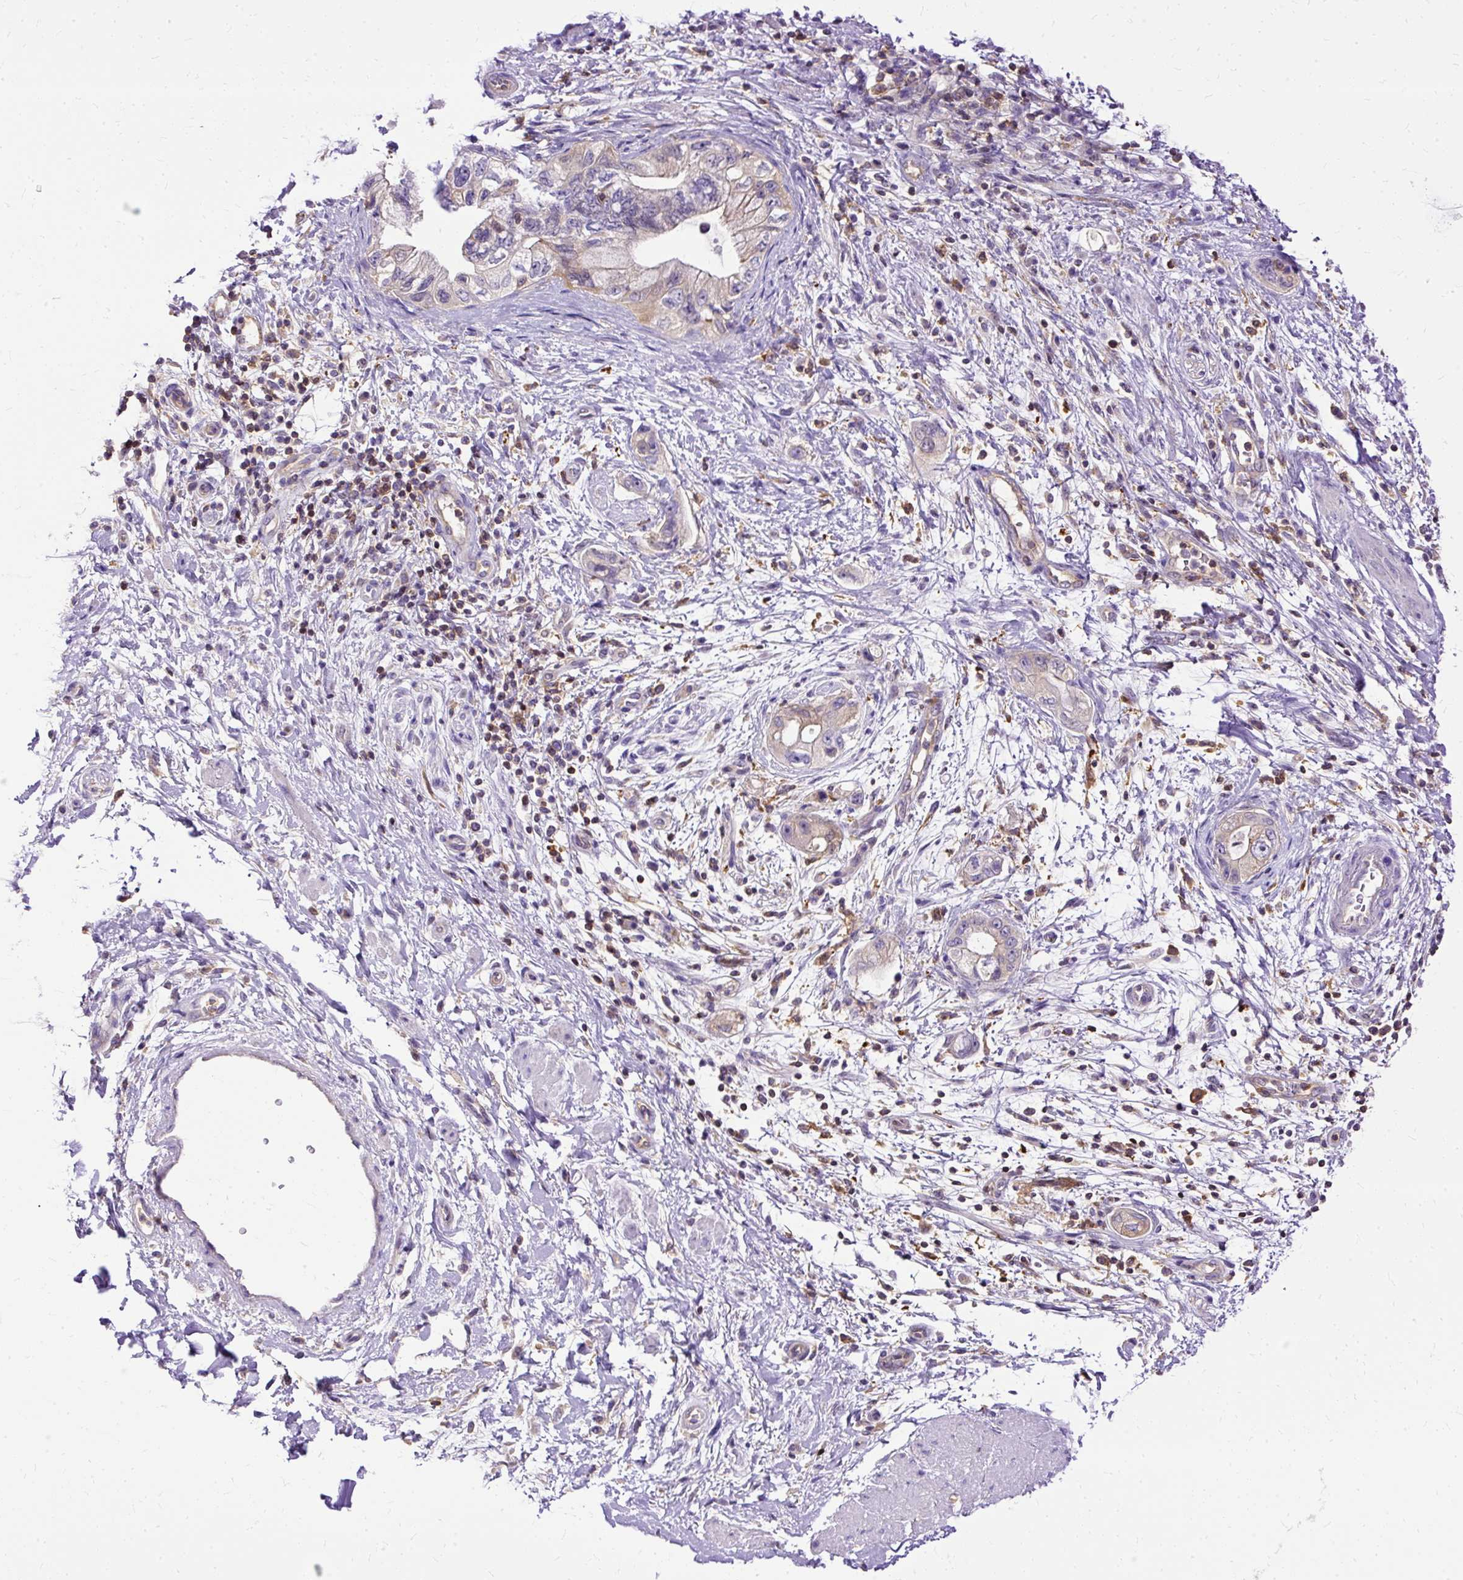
{"staining": {"intensity": "weak", "quantity": "25%-75%", "location": "cytoplasmic/membranous"}, "tissue": "pancreatic cancer", "cell_type": "Tumor cells", "image_type": "cancer", "snomed": [{"axis": "morphology", "description": "Adenocarcinoma, NOS"}, {"axis": "topography", "description": "Pancreas"}], "caption": "A photomicrograph showing weak cytoplasmic/membranous positivity in about 25%-75% of tumor cells in adenocarcinoma (pancreatic), as visualized by brown immunohistochemical staining.", "gene": "TWF2", "patient": {"sex": "female", "age": 73}}